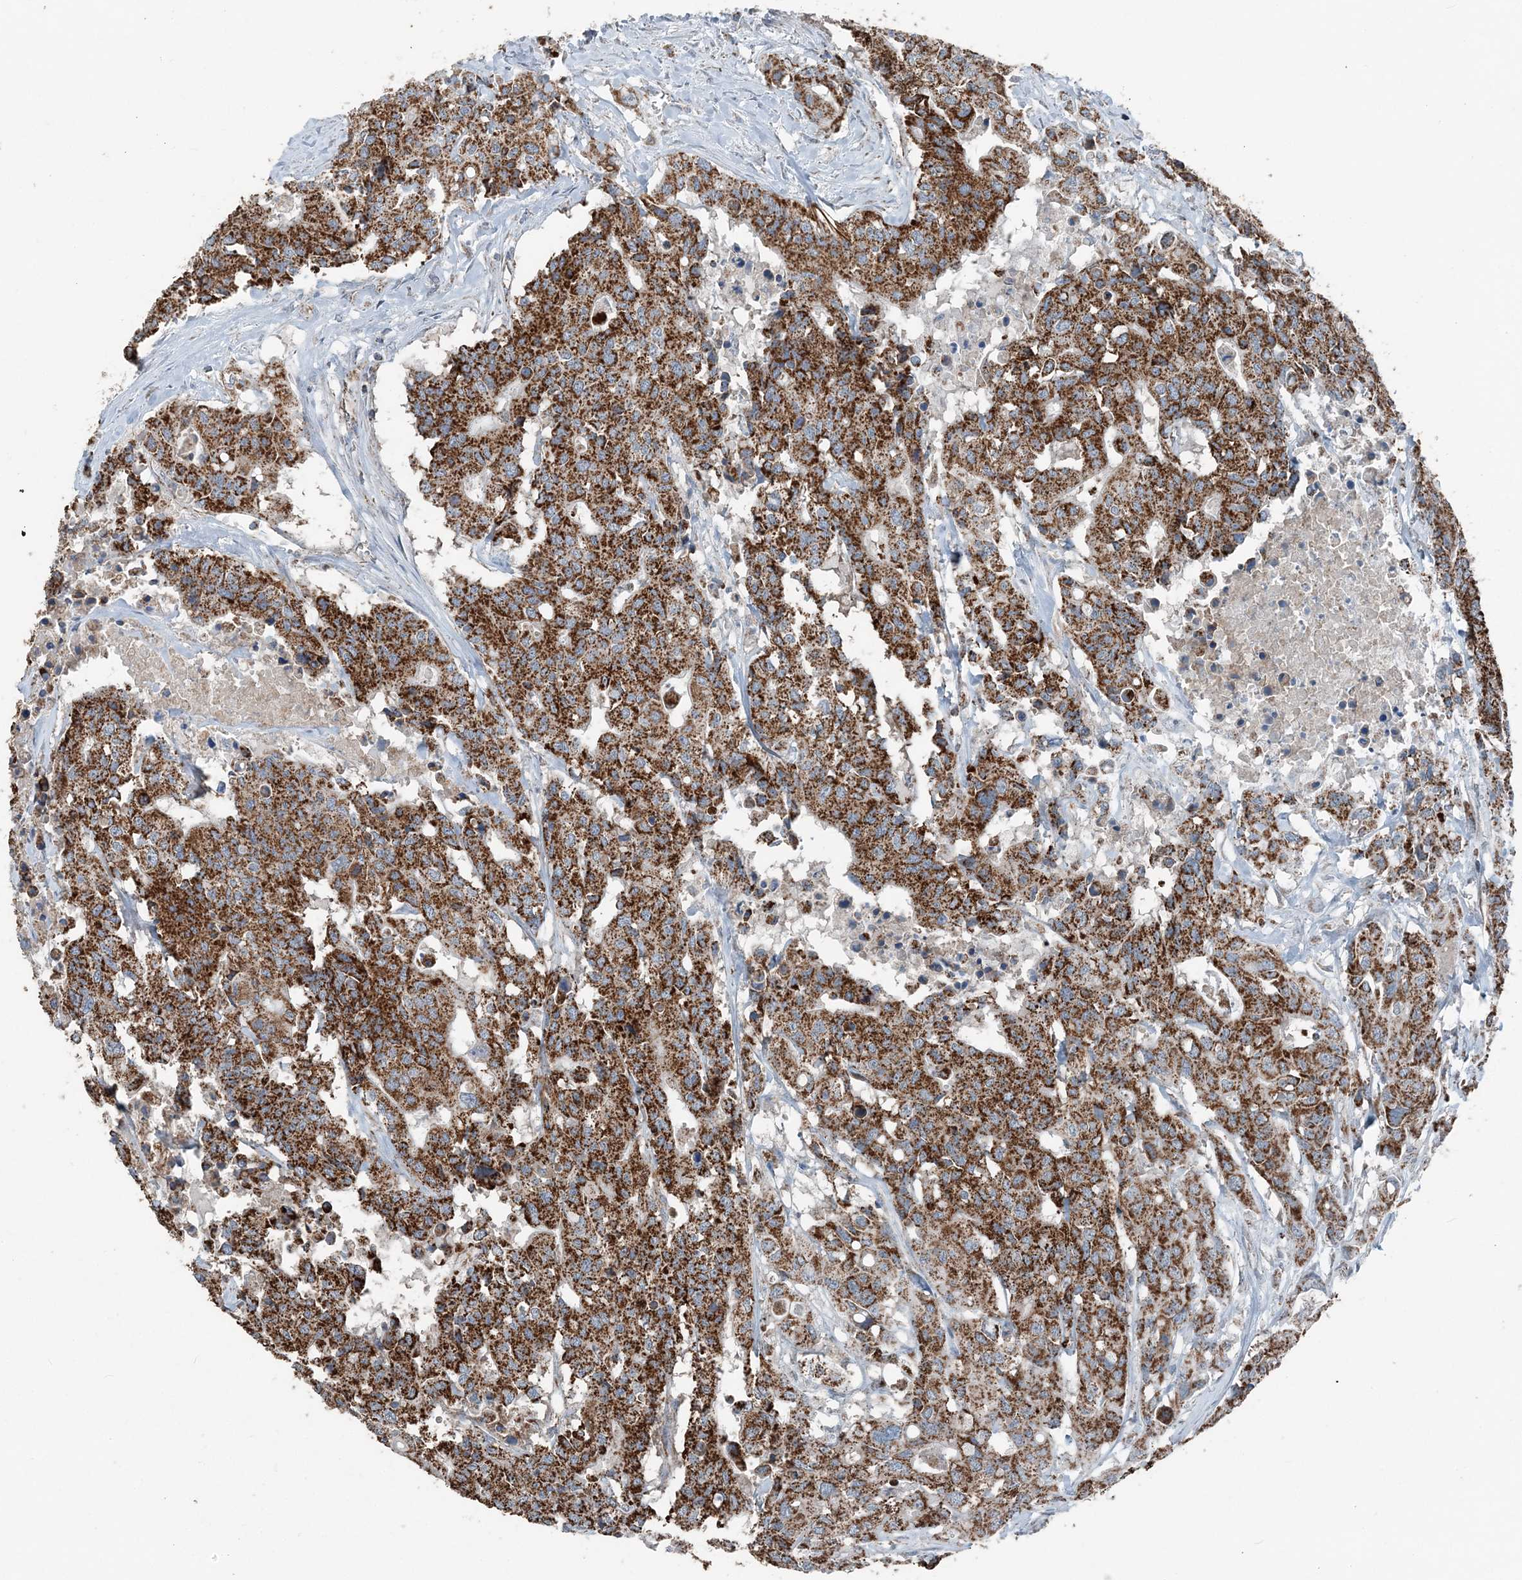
{"staining": {"intensity": "moderate", "quantity": ">75%", "location": "cytoplasmic/membranous"}, "tissue": "colorectal cancer", "cell_type": "Tumor cells", "image_type": "cancer", "snomed": [{"axis": "morphology", "description": "Adenocarcinoma, NOS"}, {"axis": "topography", "description": "Colon"}], "caption": "High-power microscopy captured an IHC micrograph of colorectal cancer, revealing moderate cytoplasmic/membranous positivity in approximately >75% of tumor cells.", "gene": "SUCLG1", "patient": {"sex": "male", "age": 77}}